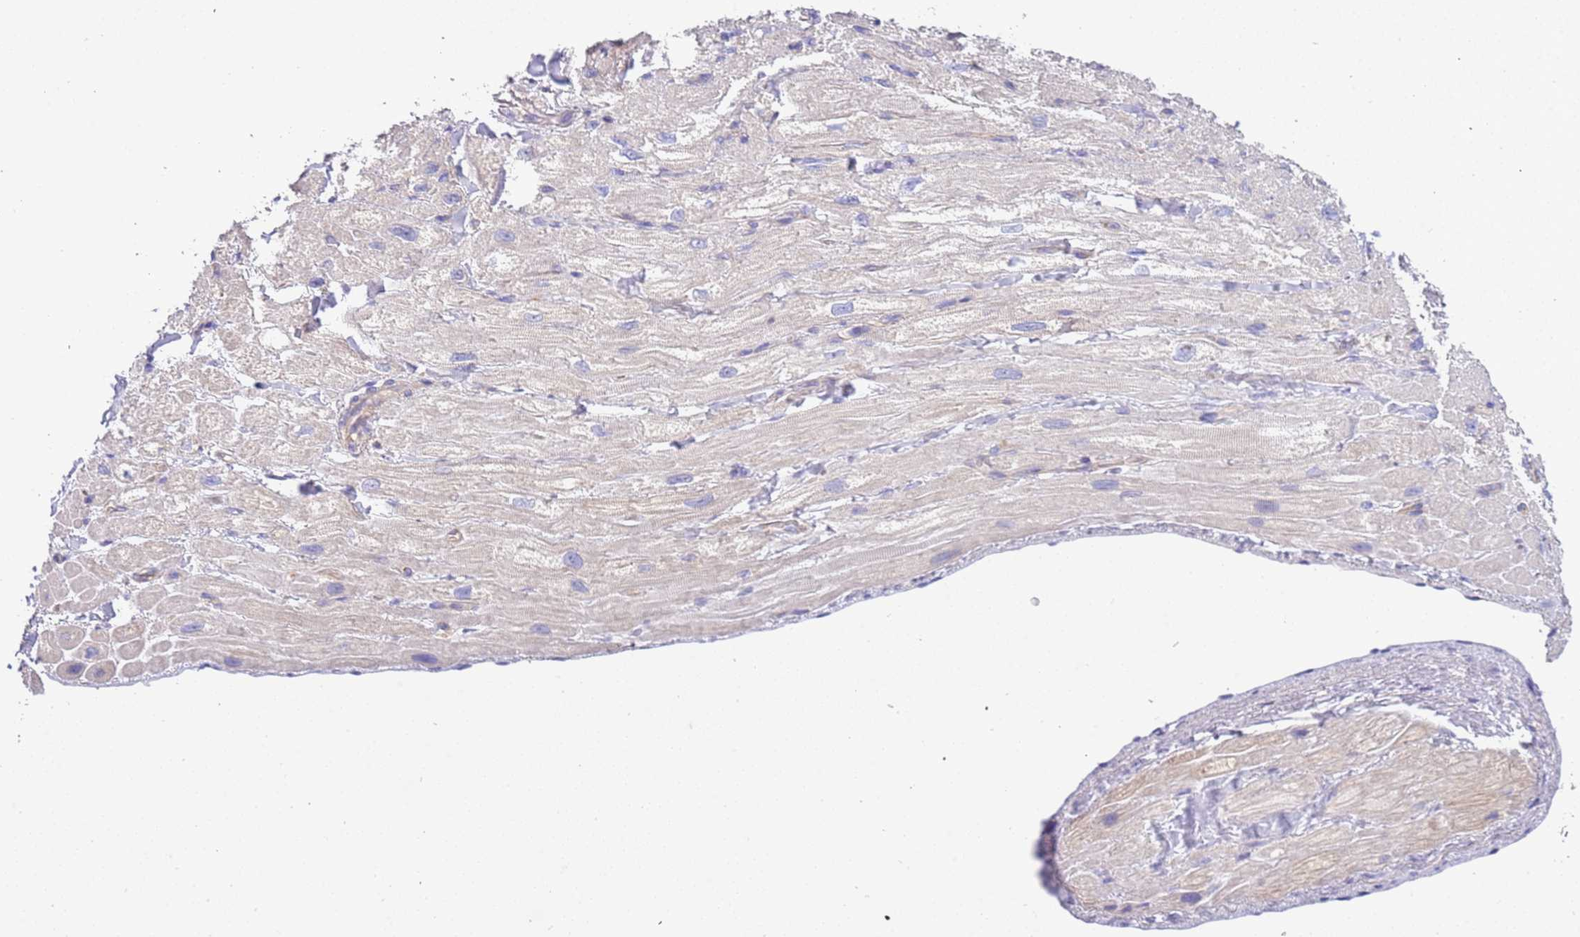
{"staining": {"intensity": "negative", "quantity": "none", "location": "none"}, "tissue": "heart muscle", "cell_type": "Cardiomyocytes", "image_type": "normal", "snomed": [{"axis": "morphology", "description": "Normal tissue, NOS"}, {"axis": "topography", "description": "Heart"}], "caption": "Cardiomyocytes show no significant staining in unremarkable heart muscle. (Immunohistochemistry, brightfield microscopy, high magnification).", "gene": "STIP1", "patient": {"sex": "male", "age": 65}}